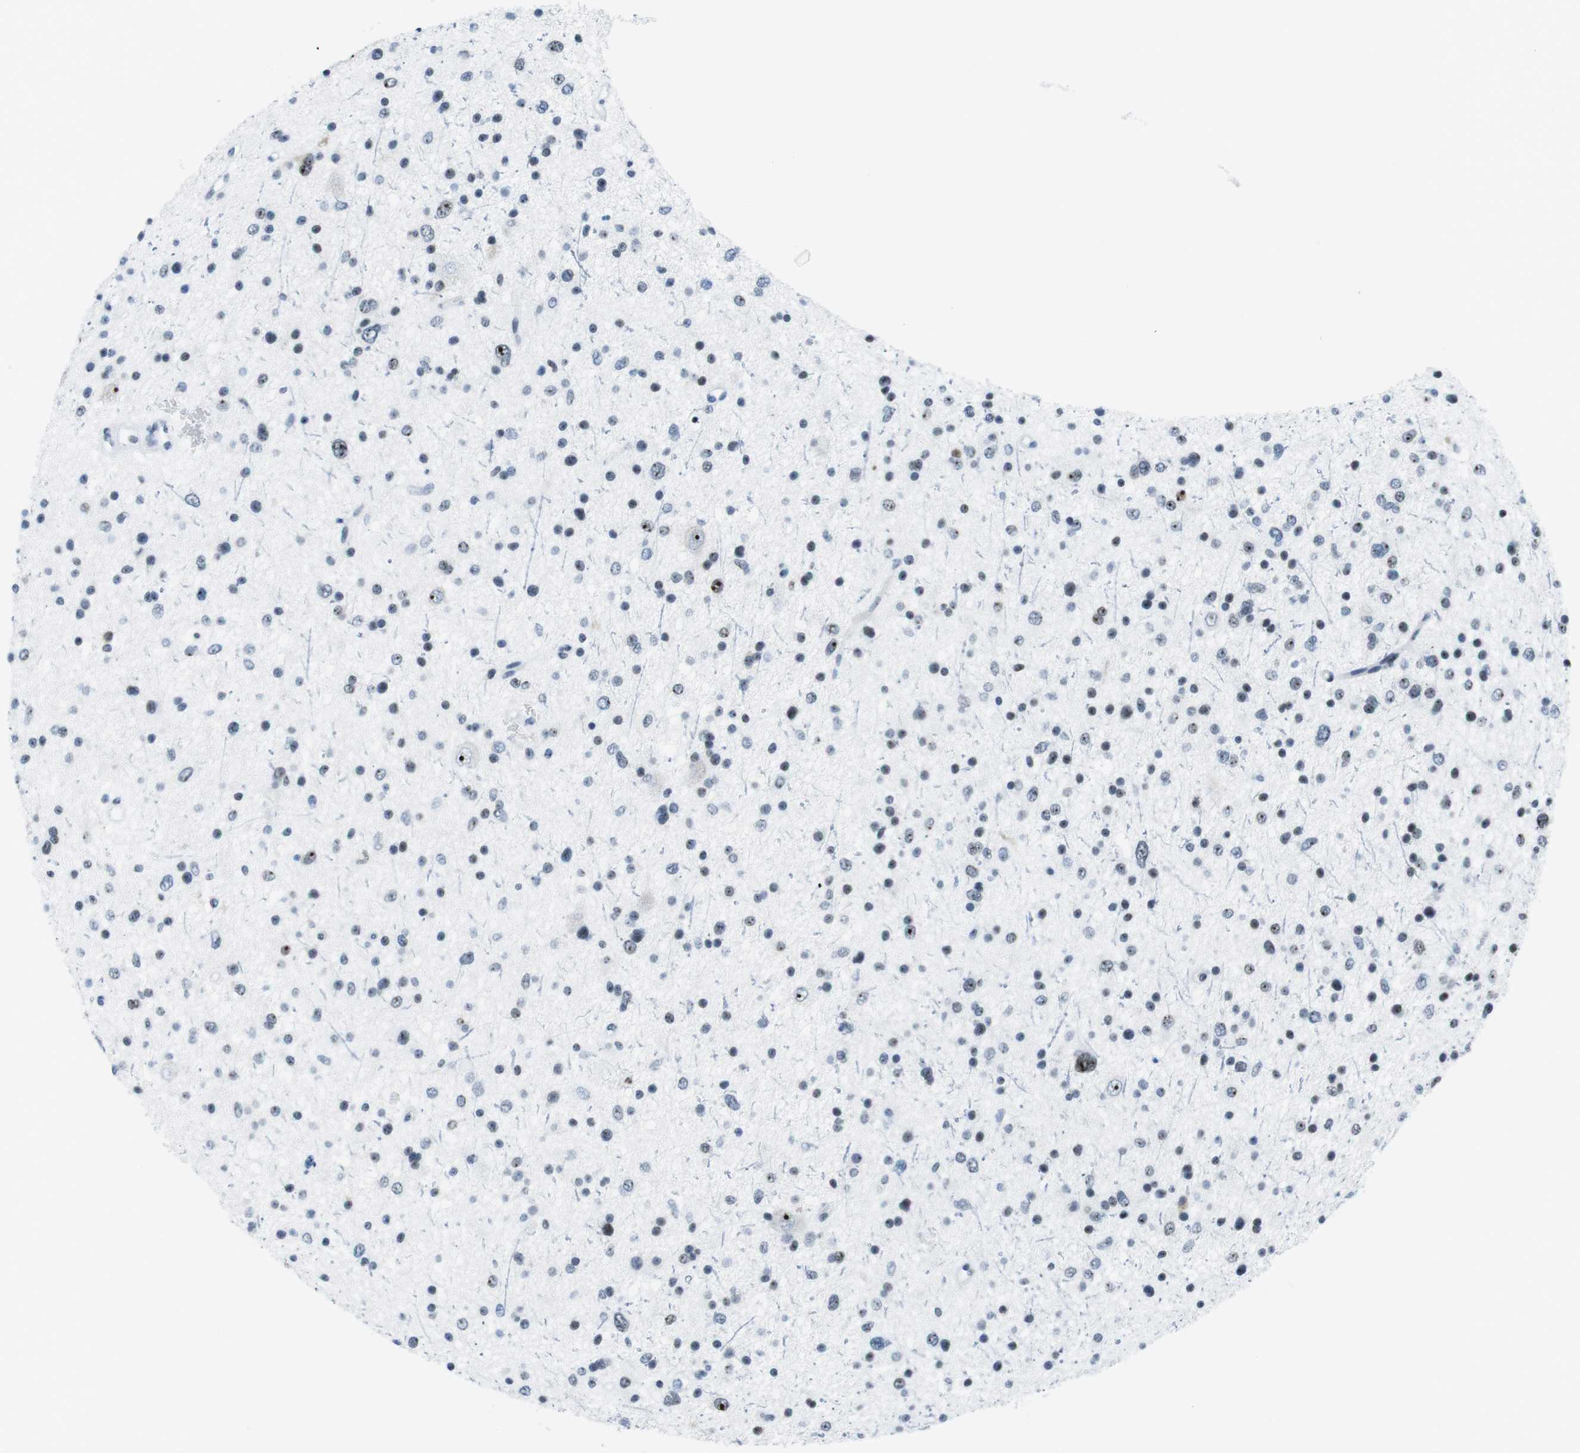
{"staining": {"intensity": "weak", "quantity": "25%-75%", "location": "nuclear"}, "tissue": "glioma", "cell_type": "Tumor cells", "image_type": "cancer", "snomed": [{"axis": "morphology", "description": "Glioma, malignant, Low grade"}, {"axis": "topography", "description": "Brain"}], "caption": "Malignant glioma (low-grade) tissue displays weak nuclear positivity in approximately 25%-75% of tumor cells", "gene": "NIFK", "patient": {"sex": "female", "age": 37}}